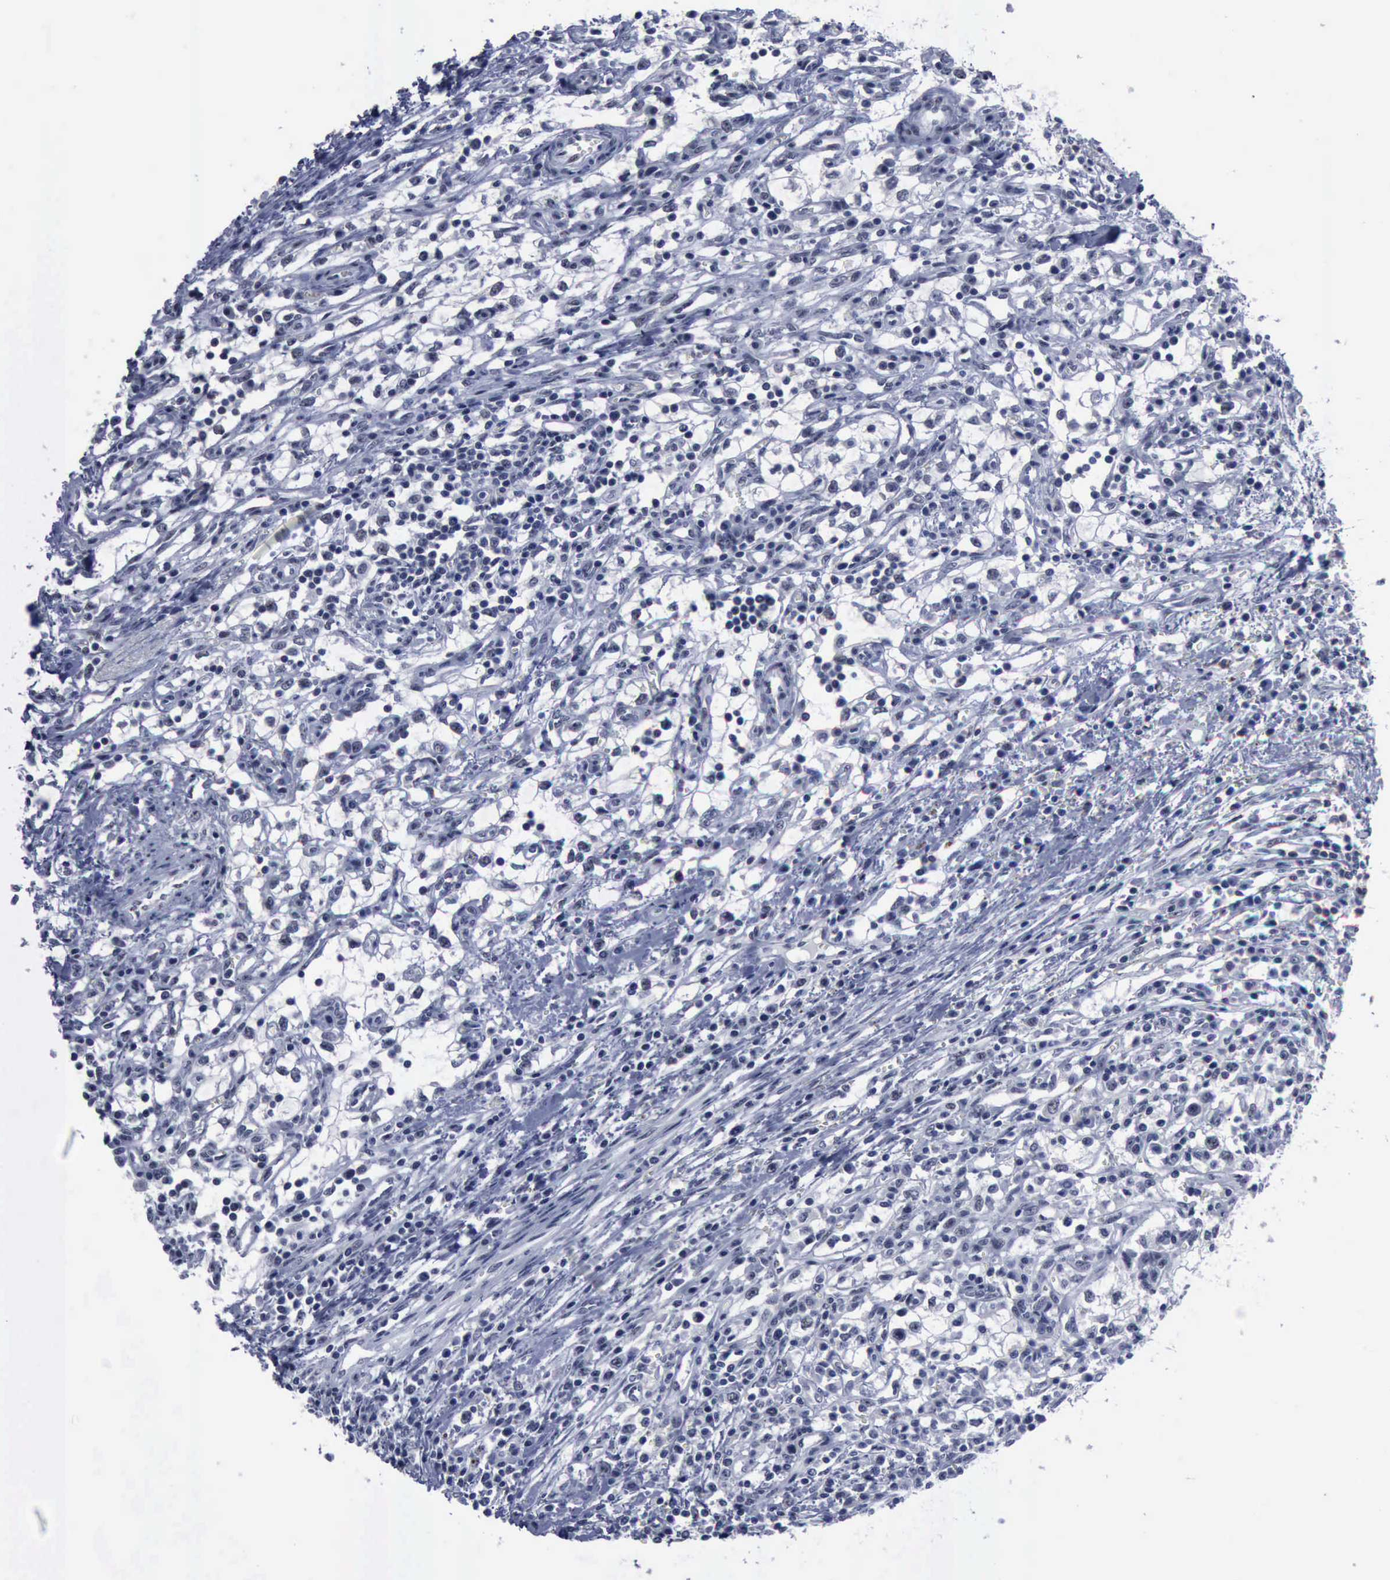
{"staining": {"intensity": "negative", "quantity": "none", "location": "none"}, "tissue": "renal cancer", "cell_type": "Tumor cells", "image_type": "cancer", "snomed": [{"axis": "morphology", "description": "Adenocarcinoma, NOS"}, {"axis": "topography", "description": "Kidney"}], "caption": "Renal cancer (adenocarcinoma) was stained to show a protein in brown. There is no significant expression in tumor cells.", "gene": "BRD1", "patient": {"sex": "male", "age": 82}}